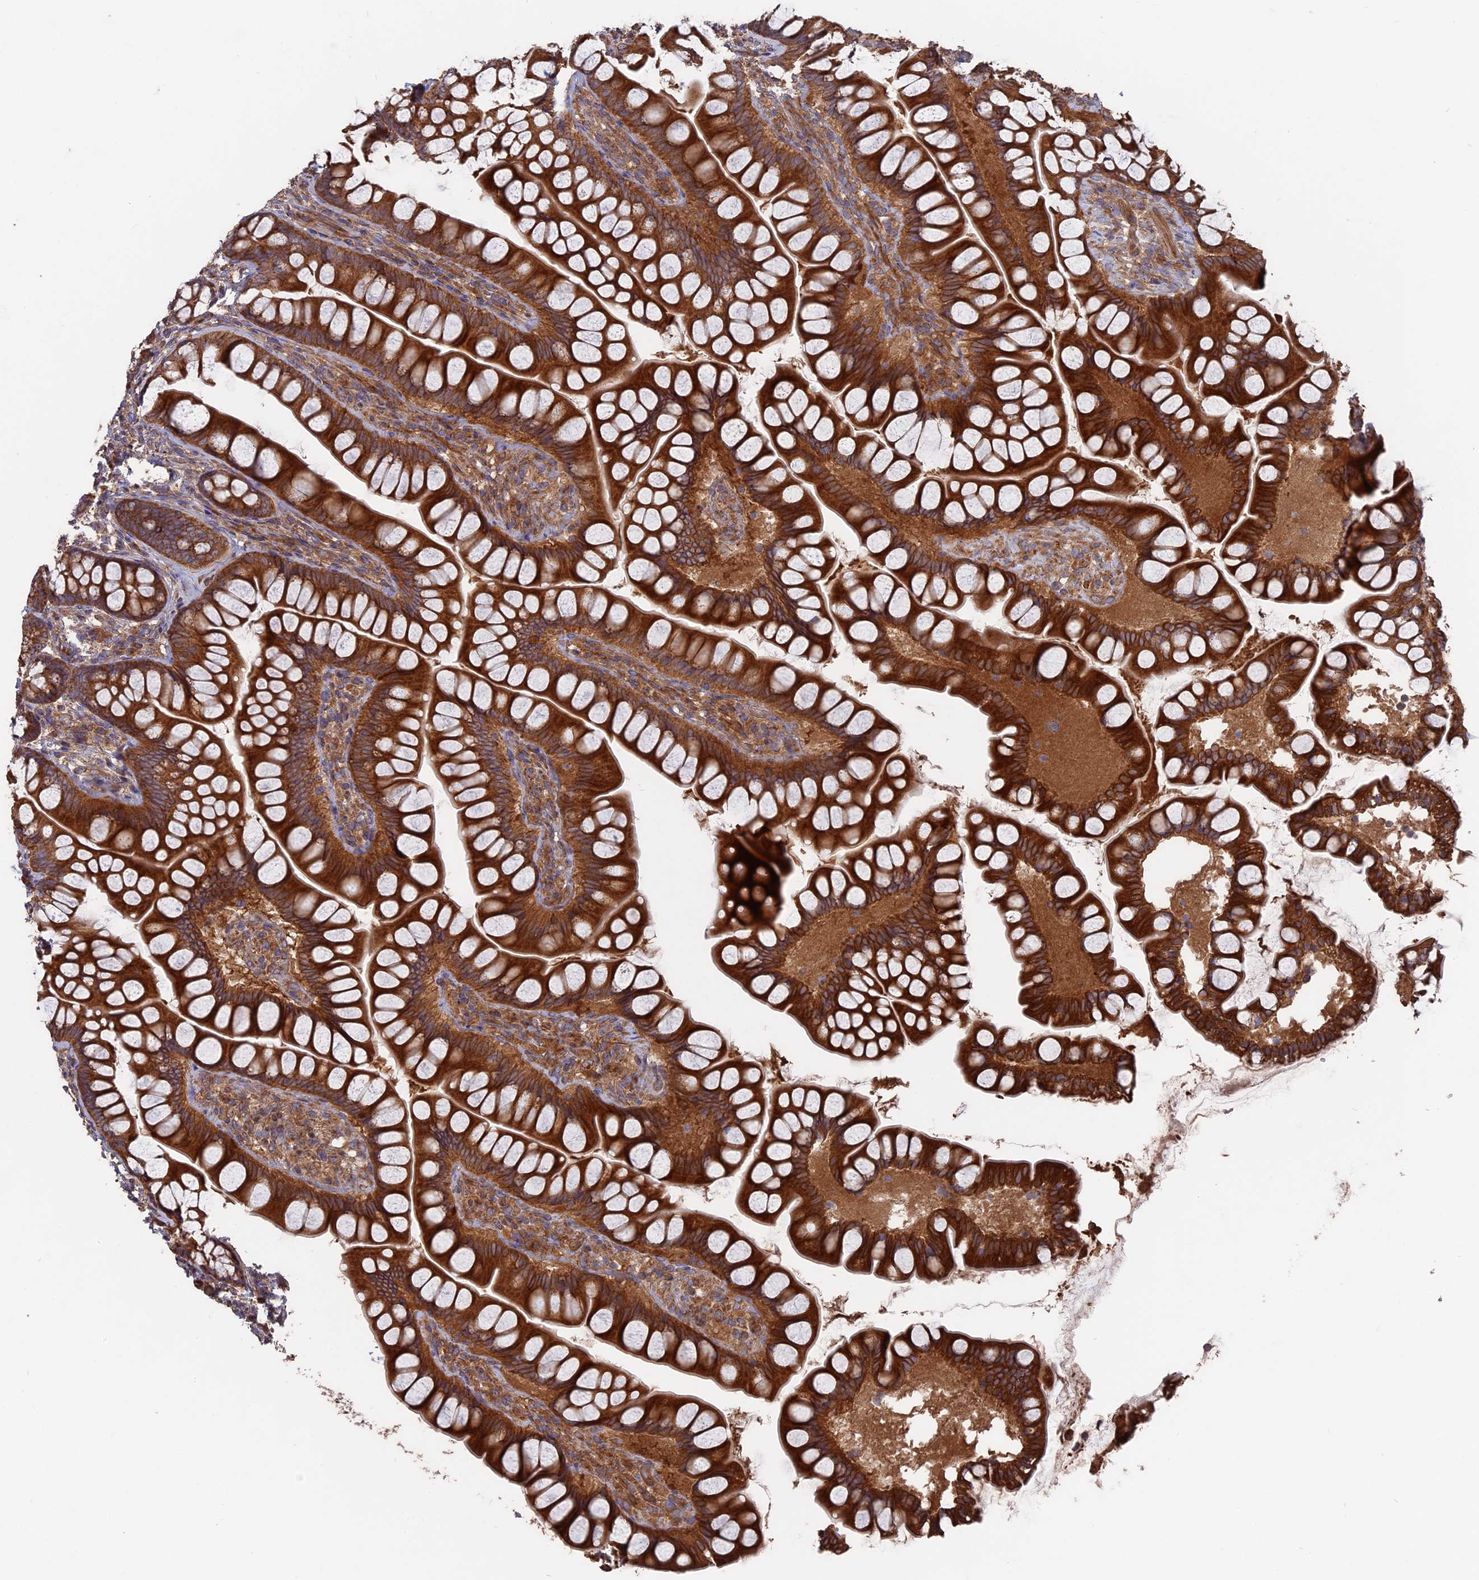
{"staining": {"intensity": "strong", "quantity": ">75%", "location": "cytoplasmic/membranous"}, "tissue": "small intestine", "cell_type": "Glandular cells", "image_type": "normal", "snomed": [{"axis": "morphology", "description": "Normal tissue, NOS"}, {"axis": "topography", "description": "Small intestine"}], "caption": "Small intestine stained for a protein (brown) displays strong cytoplasmic/membranous positive expression in about >75% of glandular cells.", "gene": "TELO2", "patient": {"sex": "male", "age": 70}}